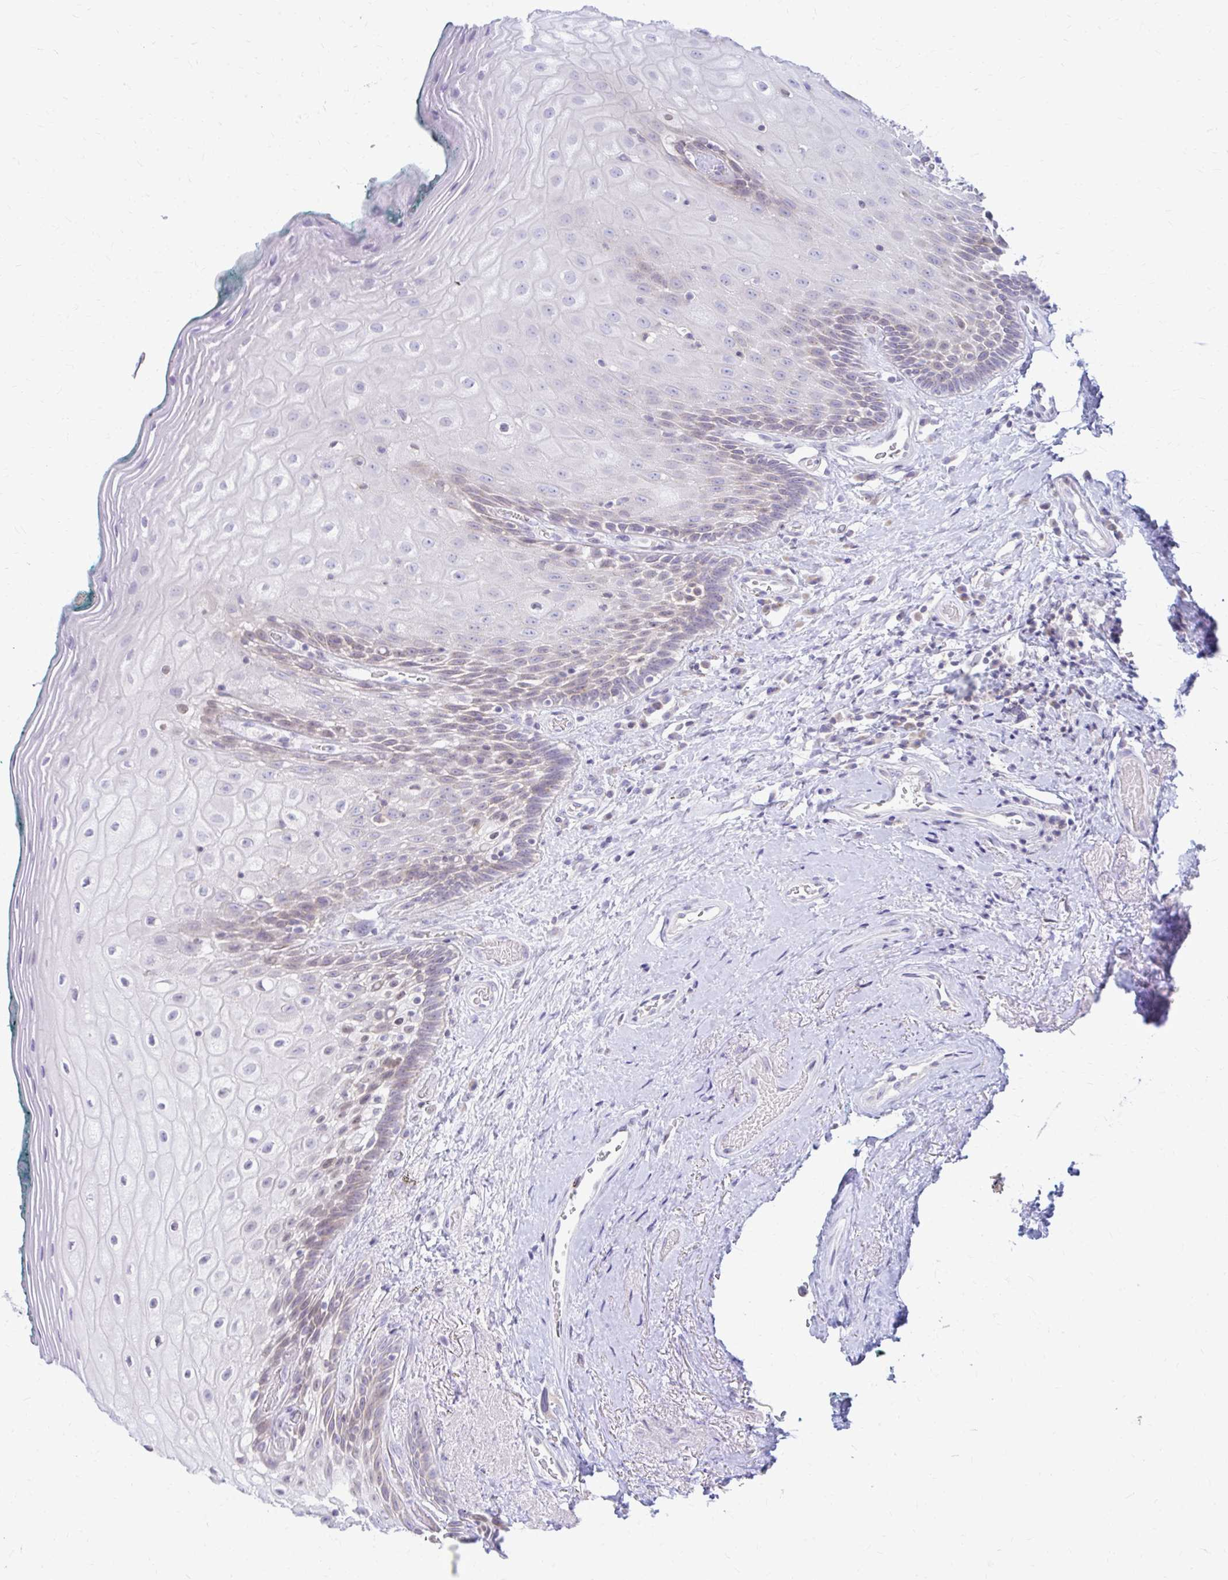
{"staining": {"intensity": "weak", "quantity": "25%-75%", "location": "nuclear"}, "tissue": "oral mucosa", "cell_type": "Squamous epithelial cells", "image_type": "normal", "snomed": [{"axis": "morphology", "description": "Normal tissue, NOS"}, {"axis": "morphology", "description": "Squamous cell carcinoma, NOS"}, {"axis": "topography", "description": "Oral tissue"}, {"axis": "topography", "description": "Head-Neck"}], "caption": "Immunohistochemistry (IHC) histopathology image of normal oral mucosa stained for a protein (brown), which shows low levels of weak nuclear positivity in about 25%-75% of squamous epithelial cells.", "gene": "RADIL", "patient": {"sex": "male", "age": 64}}